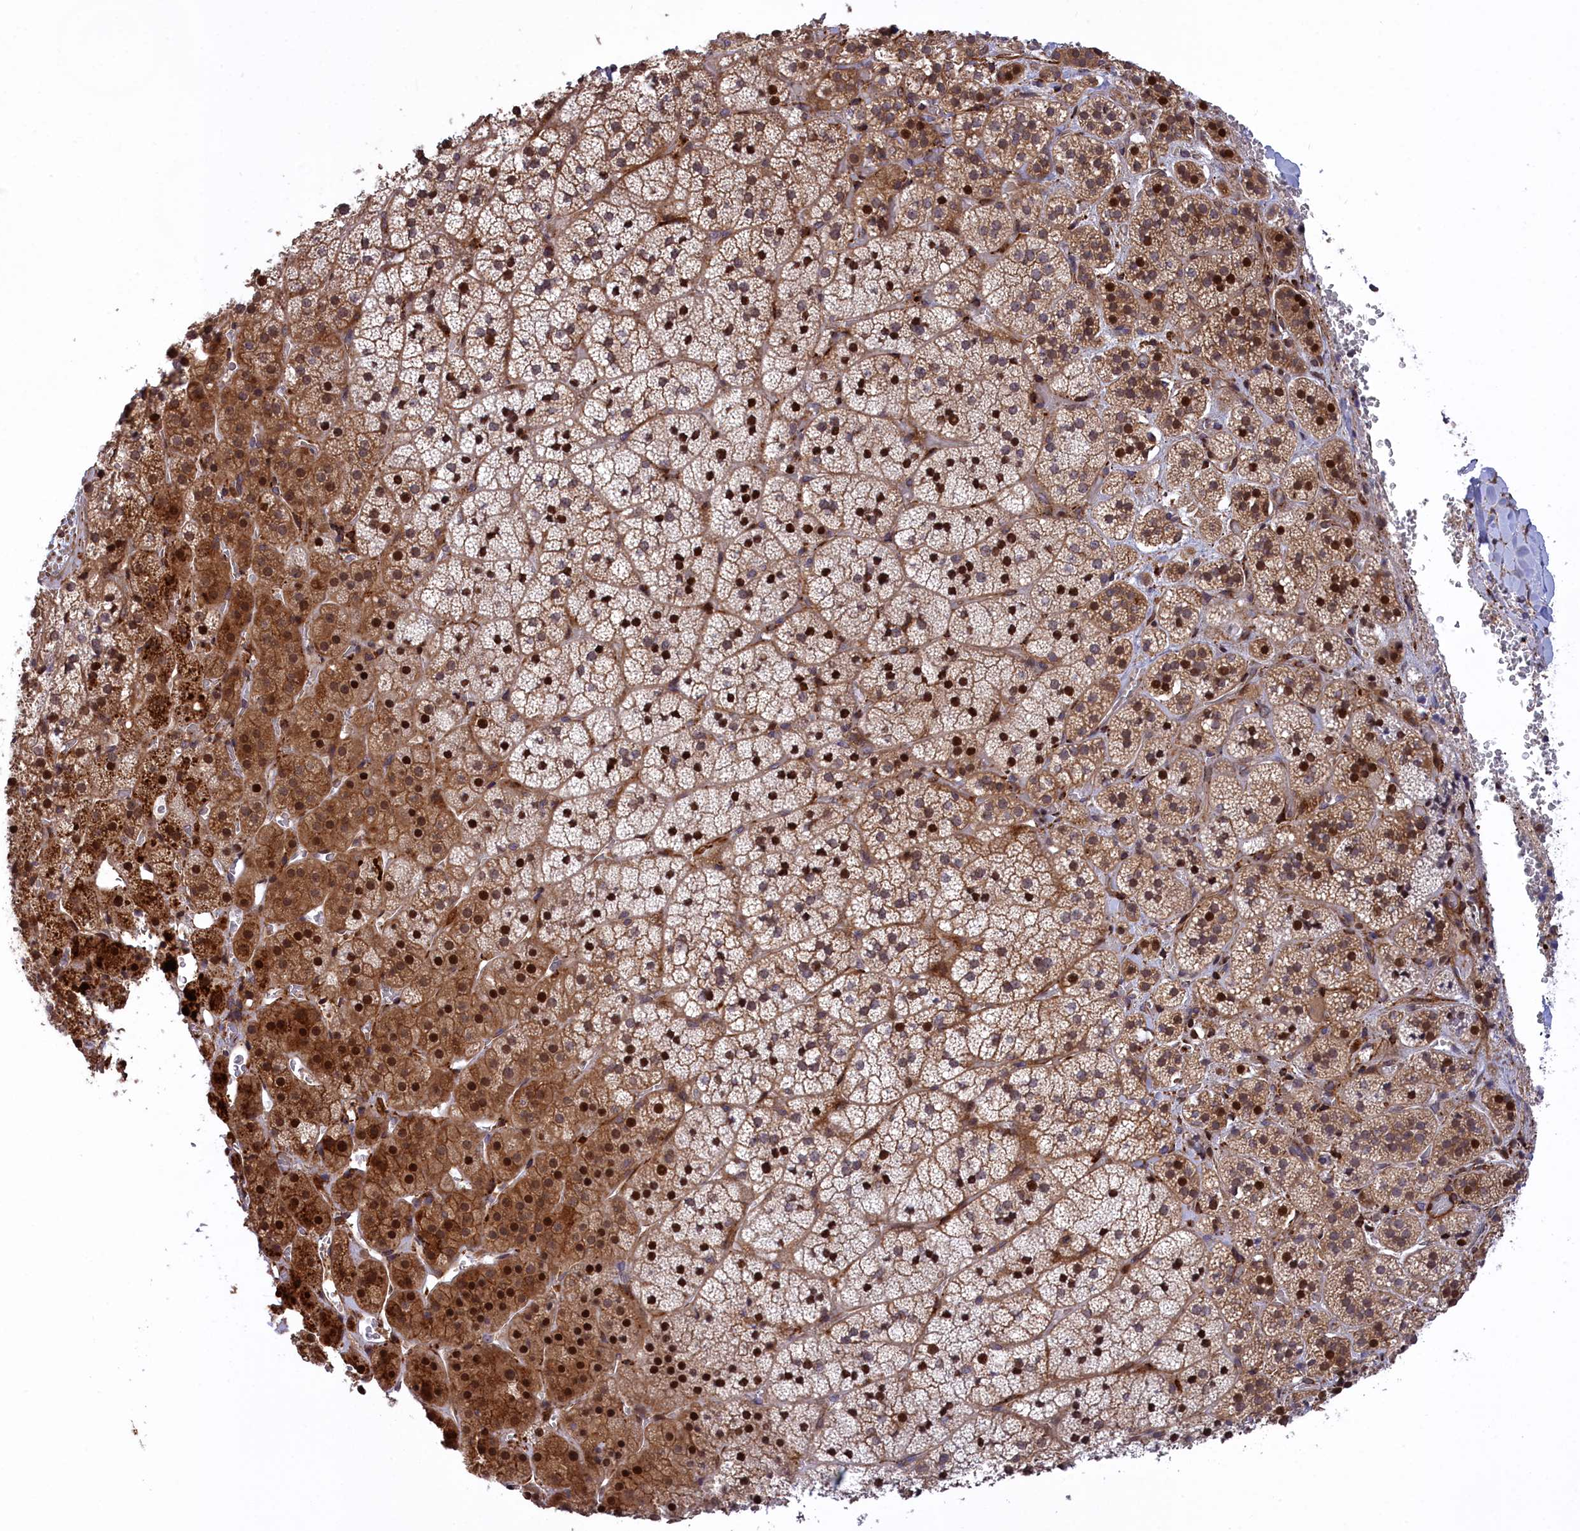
{"staining": {"intensity": "strong", "quantity": "25%-75%", "location": "cytoplasmic/membranous,nuclear"}, "tissue": "adrenal gland", "cell_type": "Glandular cells", "image_type": "normal", "snomed": [{"axis": "morphology", "description": "Normal tissue, NOS"}, {"axis": "topography", "description": "Adrenal gland"}], "caption": "Glandular cells reveal high levels of strong cytoplasmic/membranous,nuclear expression in approximately 25%-75% of cells in normal human adrenal gland.", "gene": "DDX60L", "patient": {"sex": "female", "age": 44}}